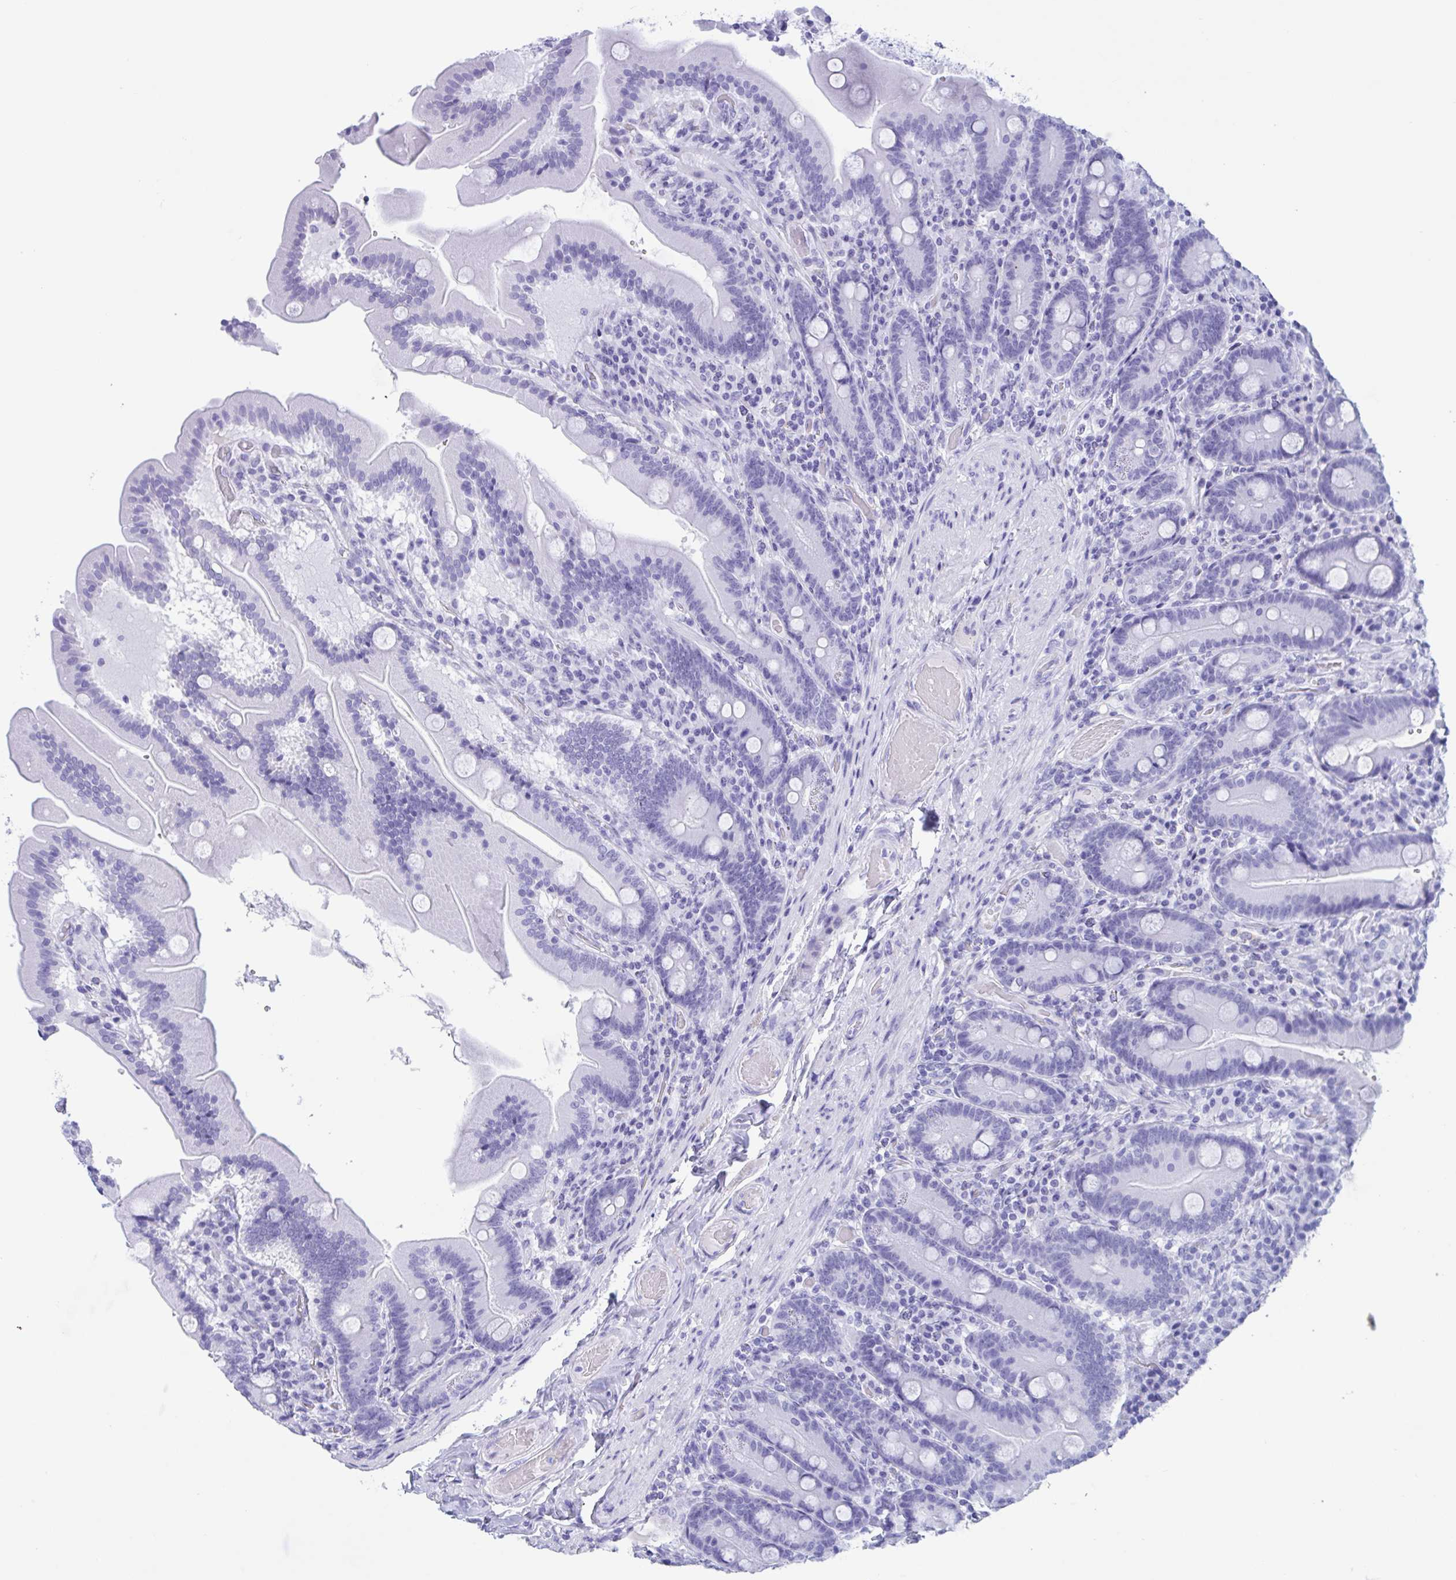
{"staining": {"intensity": "negative", "quantity": "none", "location": "none"}, "tissue": "duodenum", "cell_type": "Glandular cells", "image_type": "normal", "snomed": [{"axis": "morphology", "description": "Normal tissue, NOS"}, {"axis": "topography", "description": "Duodenum"}], "caption": "Immunohistochemistry (IHC) image of benign duodenum stained for a protein (brown), which reveals no staining in glandular cells. Nuclei are stained in blue.", "gene": "ZNF850", "patient": {"sex": "female", "age": 62}}